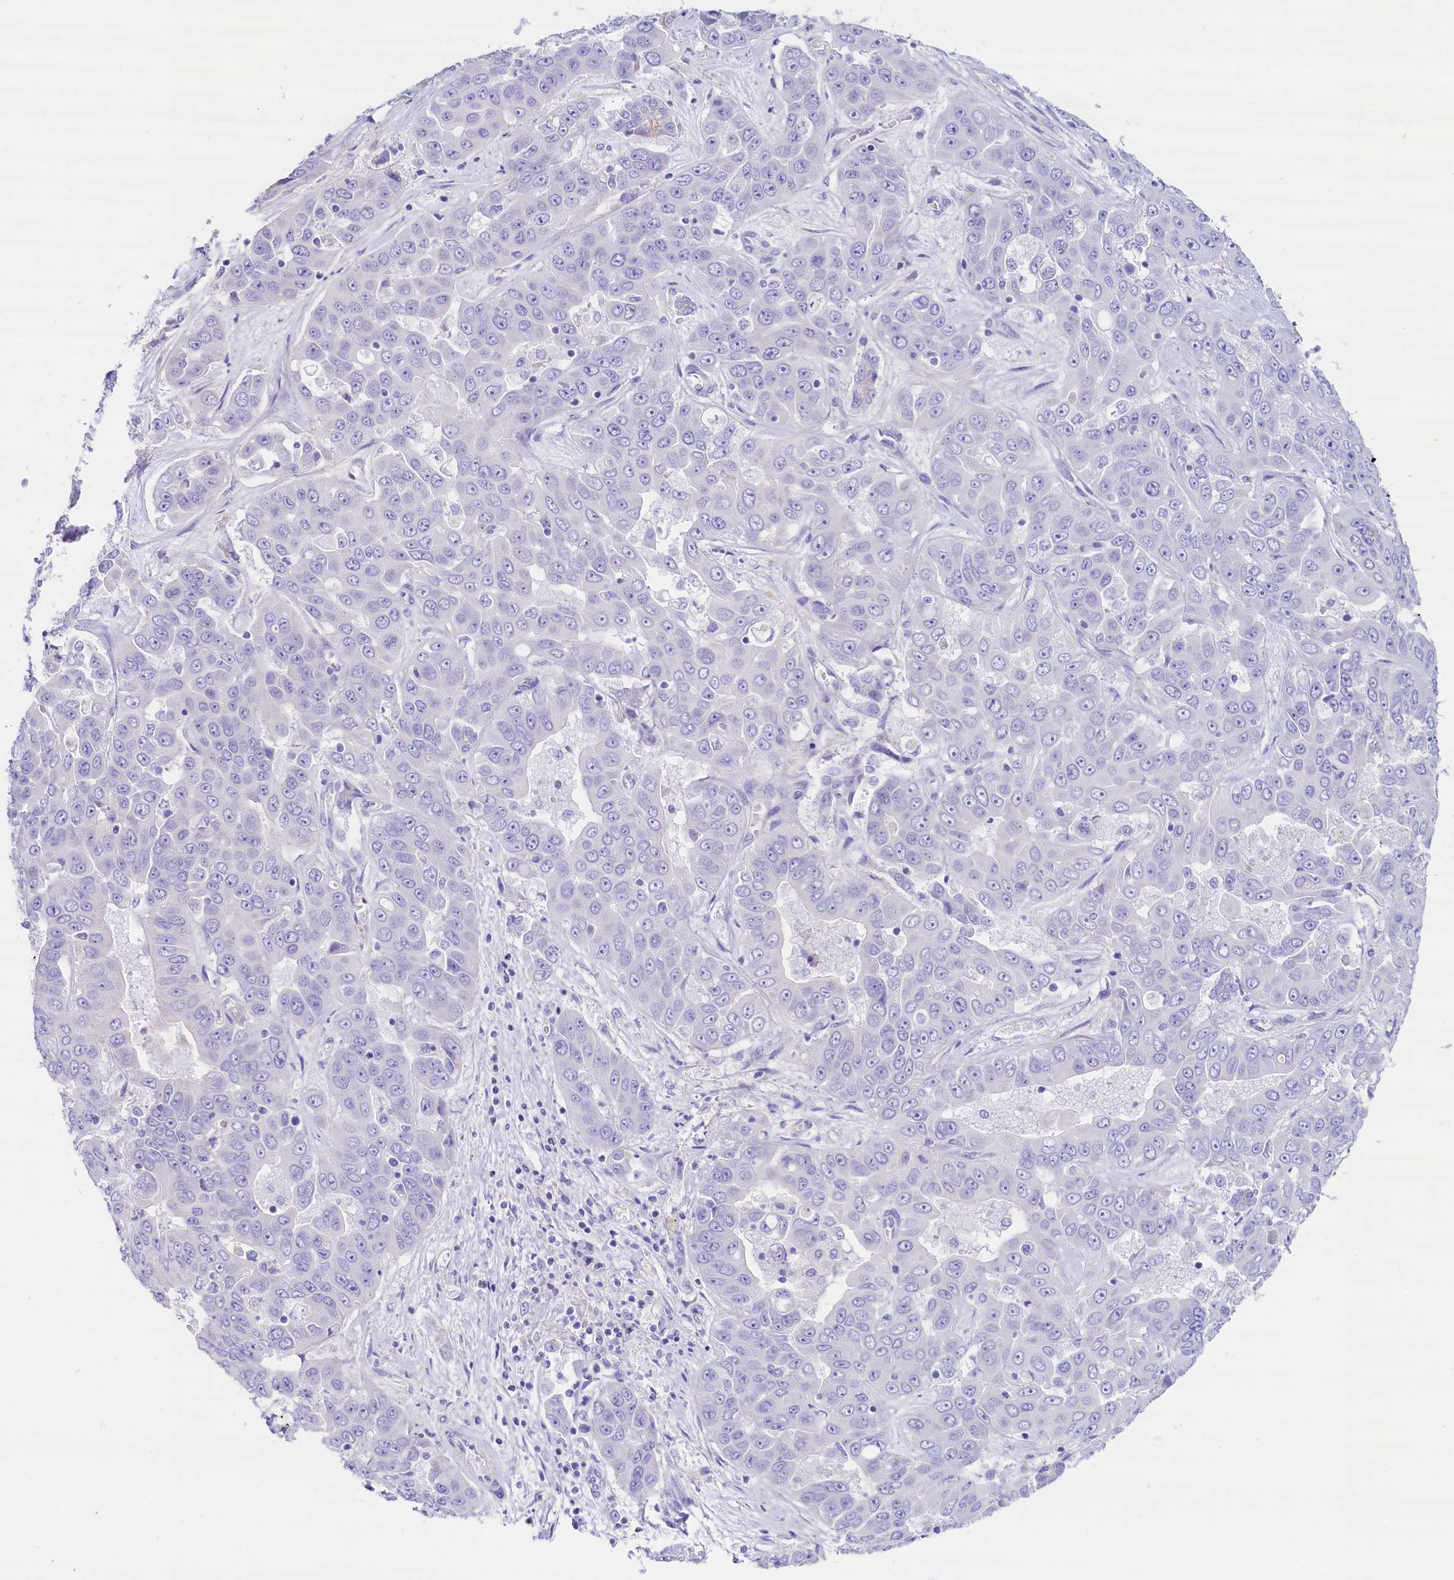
{"staining": {"intensity": "negative", "quantity": "none", "location": "none"}, "tissue": "liver cancer", "cell_type": "Tumor cells", "image_type": "cancer", "snomed": [{"axis": "morphology", "description": "Cholangiocarcinoma"}, {"axis": "topography", "description": "Liver"}], "caption": "High magnification brightfield microscopy of liver cancer stained with DAB (3,3'-diaminobenzidine) (brown) and counterstained with hematoxylin (blue): tumor cells show no significant staining. Nuclei are stained in blue.", "gene": "RBP3", "patient": {"sex": "female", "age": 52}}